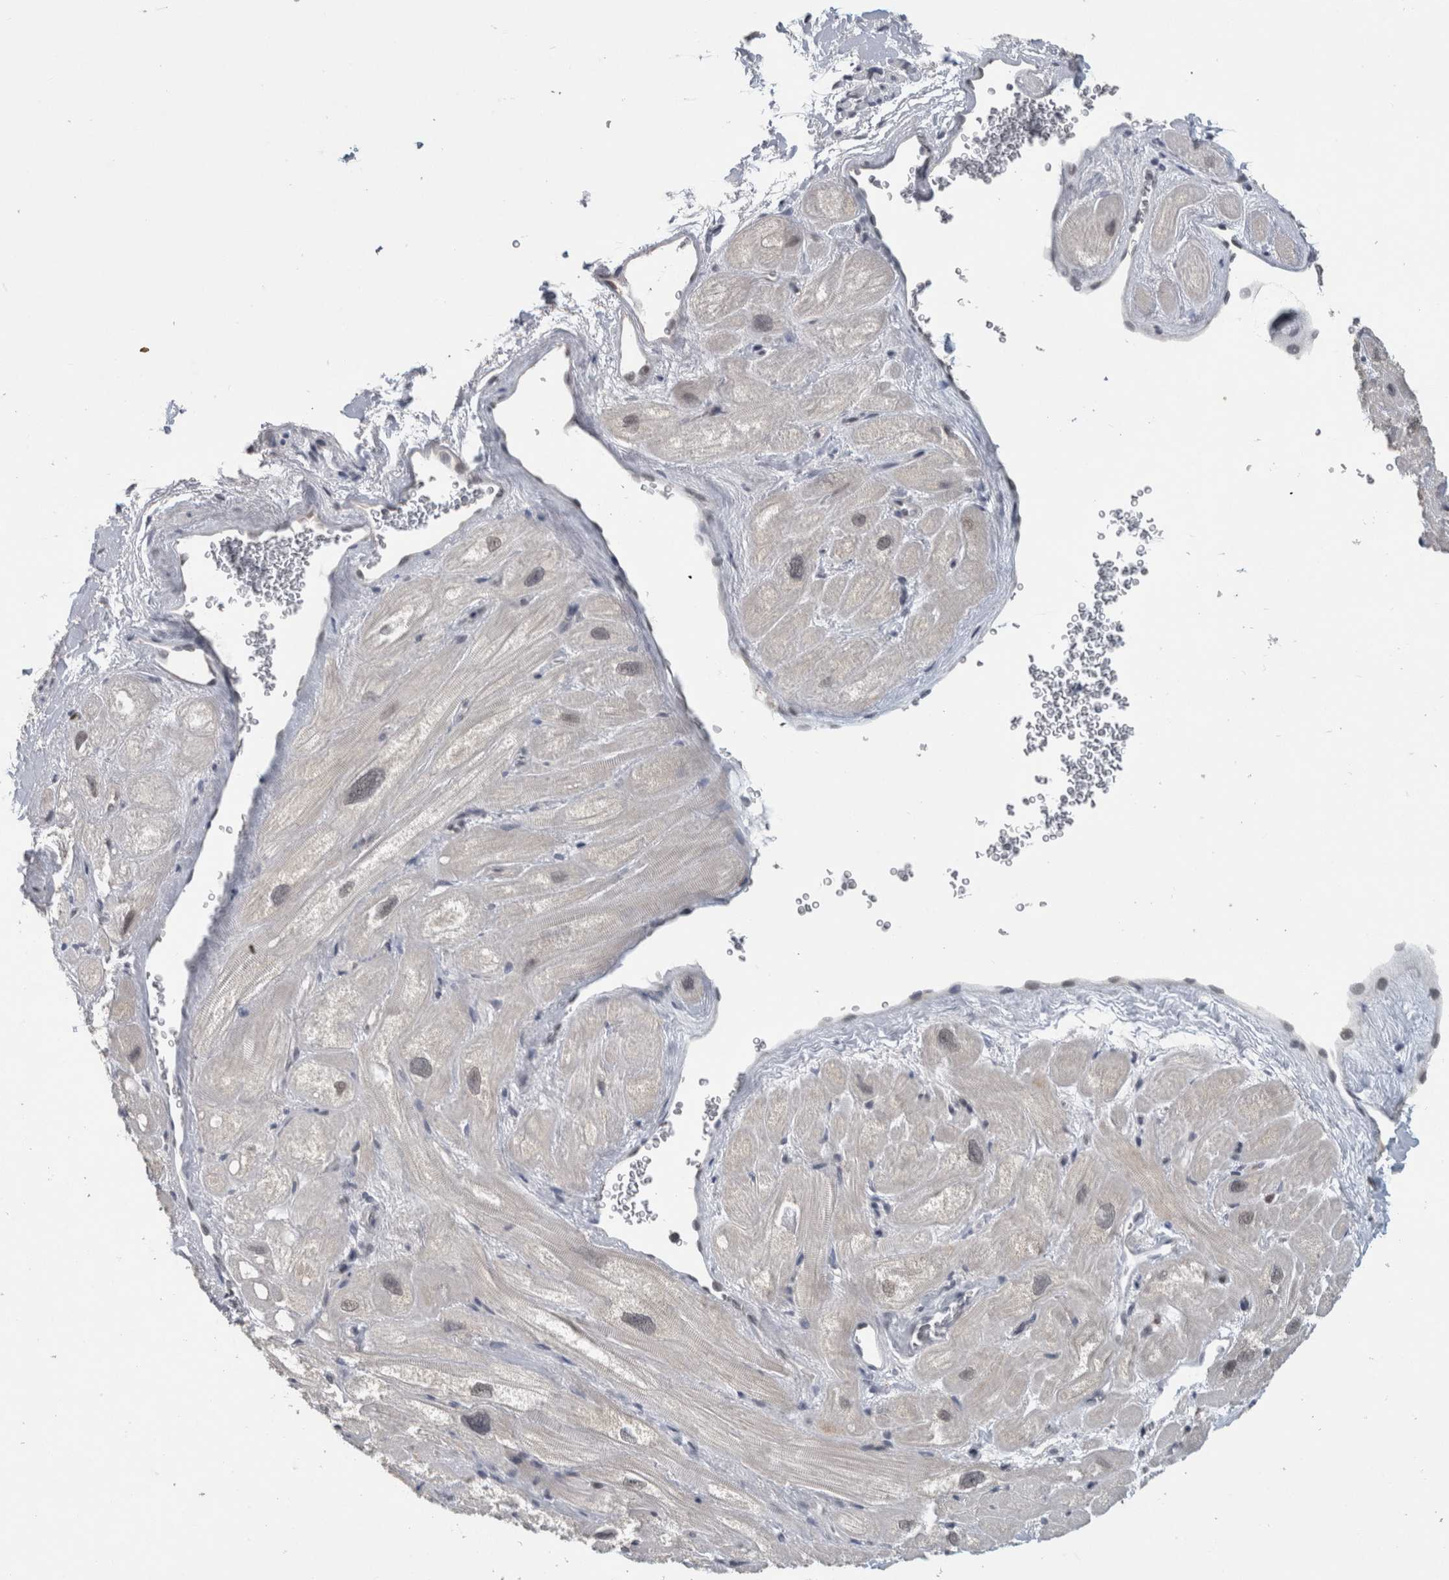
{"staining": {"intensity": "negative", "quantity": "none", "location": "none"}, "tissue": "heart muscle", "cell_type": "Cardiomyocytes", "image_type": "normal", "snomed": [{"axis": "morphology", "description": "Normal tissue, NOS"}, {"axis": "topography", "description": "Heart"}], "caption": "IHC photomicrograph of benign heart muscle stained for a protein (brown), which shows no staining in cardiomyocytes.", "gene": "PRXL2A", "patient": {"sex": "male", "age": 49}}